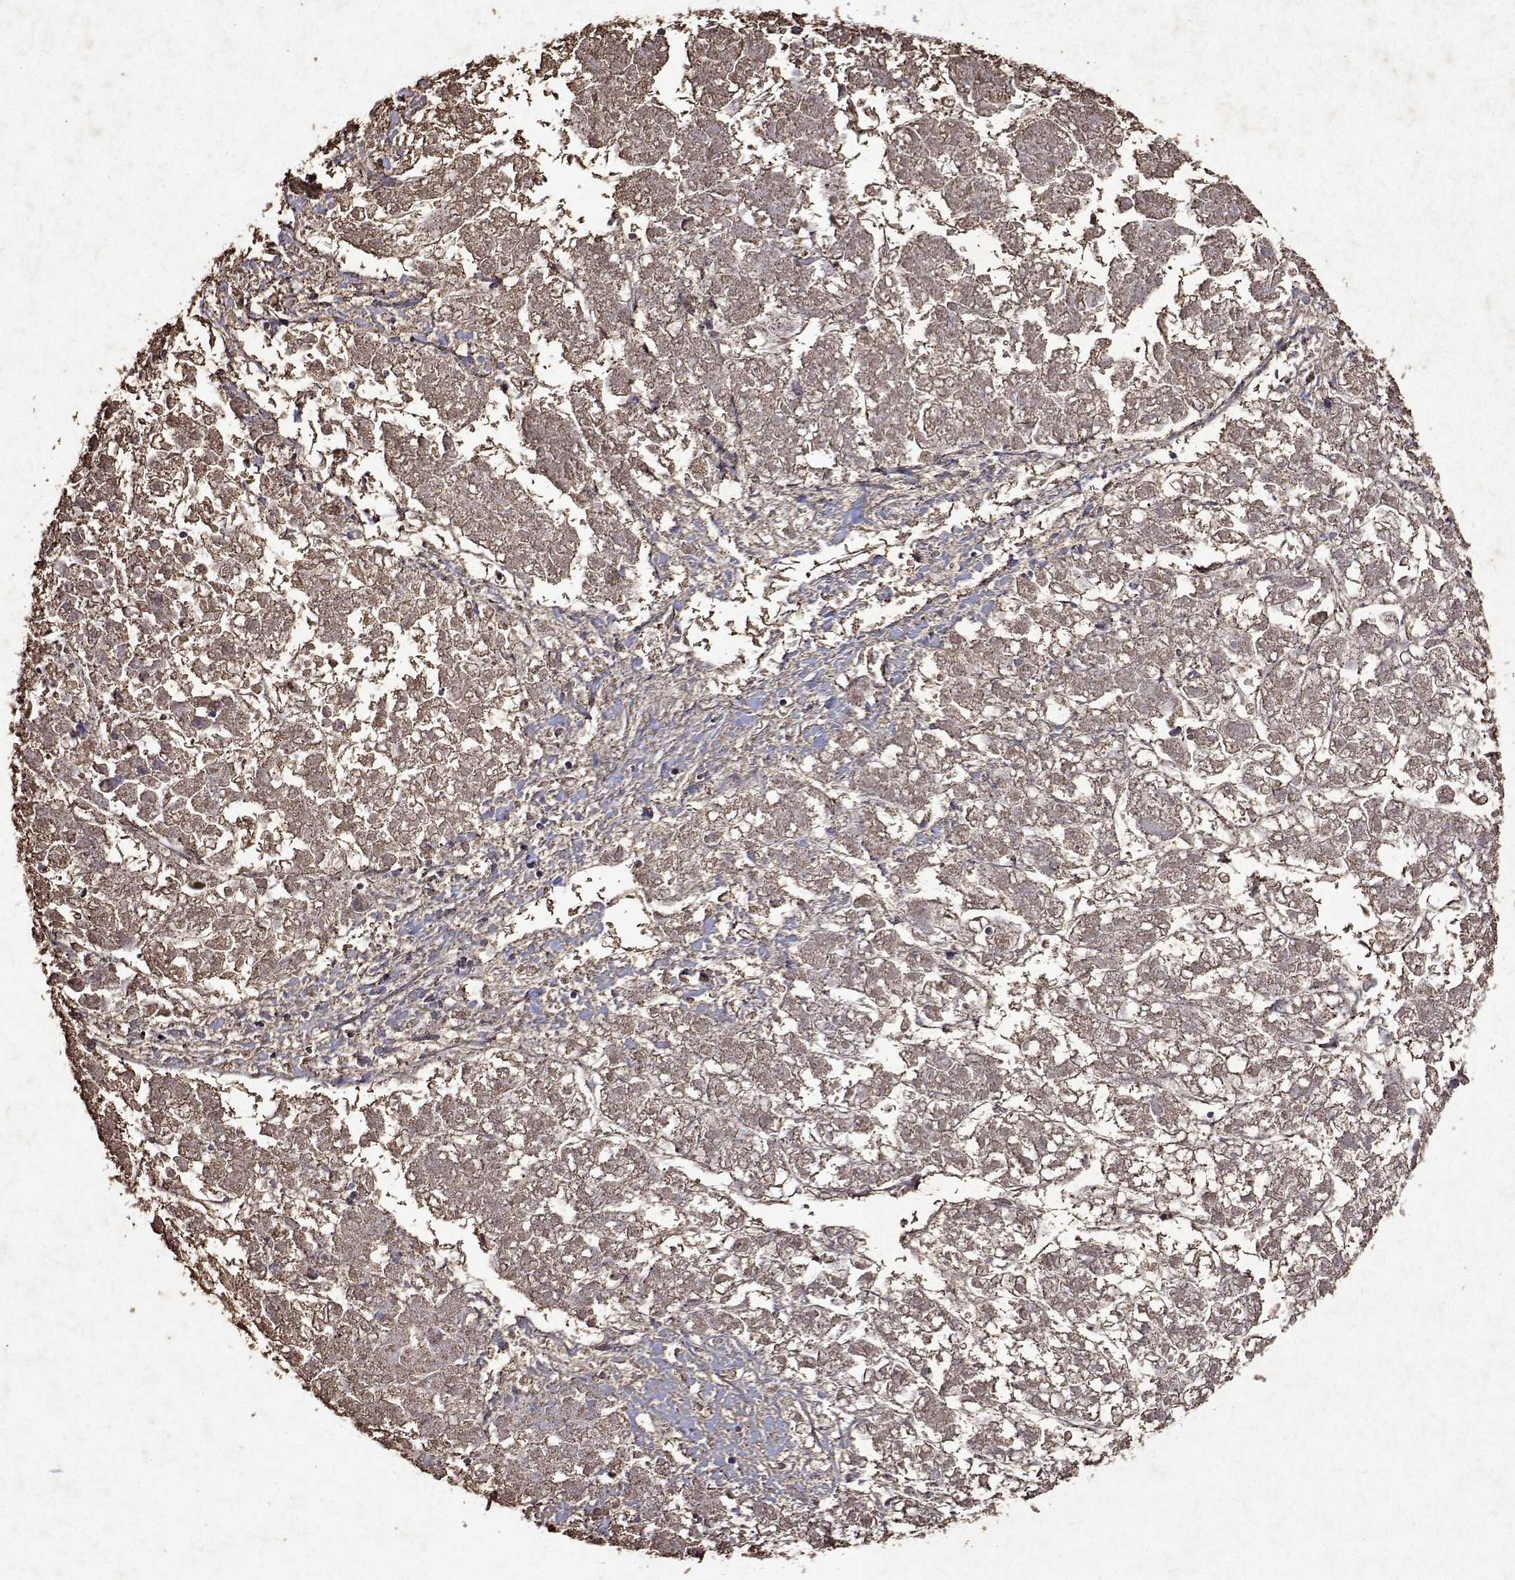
{"staining": {"intensity": "weak", "quantity": ">75%", "location": "cytoplasmic/membranous"}, "tissue": "liver cancer", "cell_type": "Tumor cells", "image_type": "cancer", "snomed": [{"axis": "morphology", "description": "Carcinoma, Hepatocellular, NOS"}, {"axis": "topography", "description": "Liver"}], "caption": "Approximately >75% of tumor cells in liver cancer display weak cytoplasmic/membranous protein expression as visualized by brown immunohistochemical staining.", "gene": "DUSP28", "patient": {"sex": "male", "age": 56}}